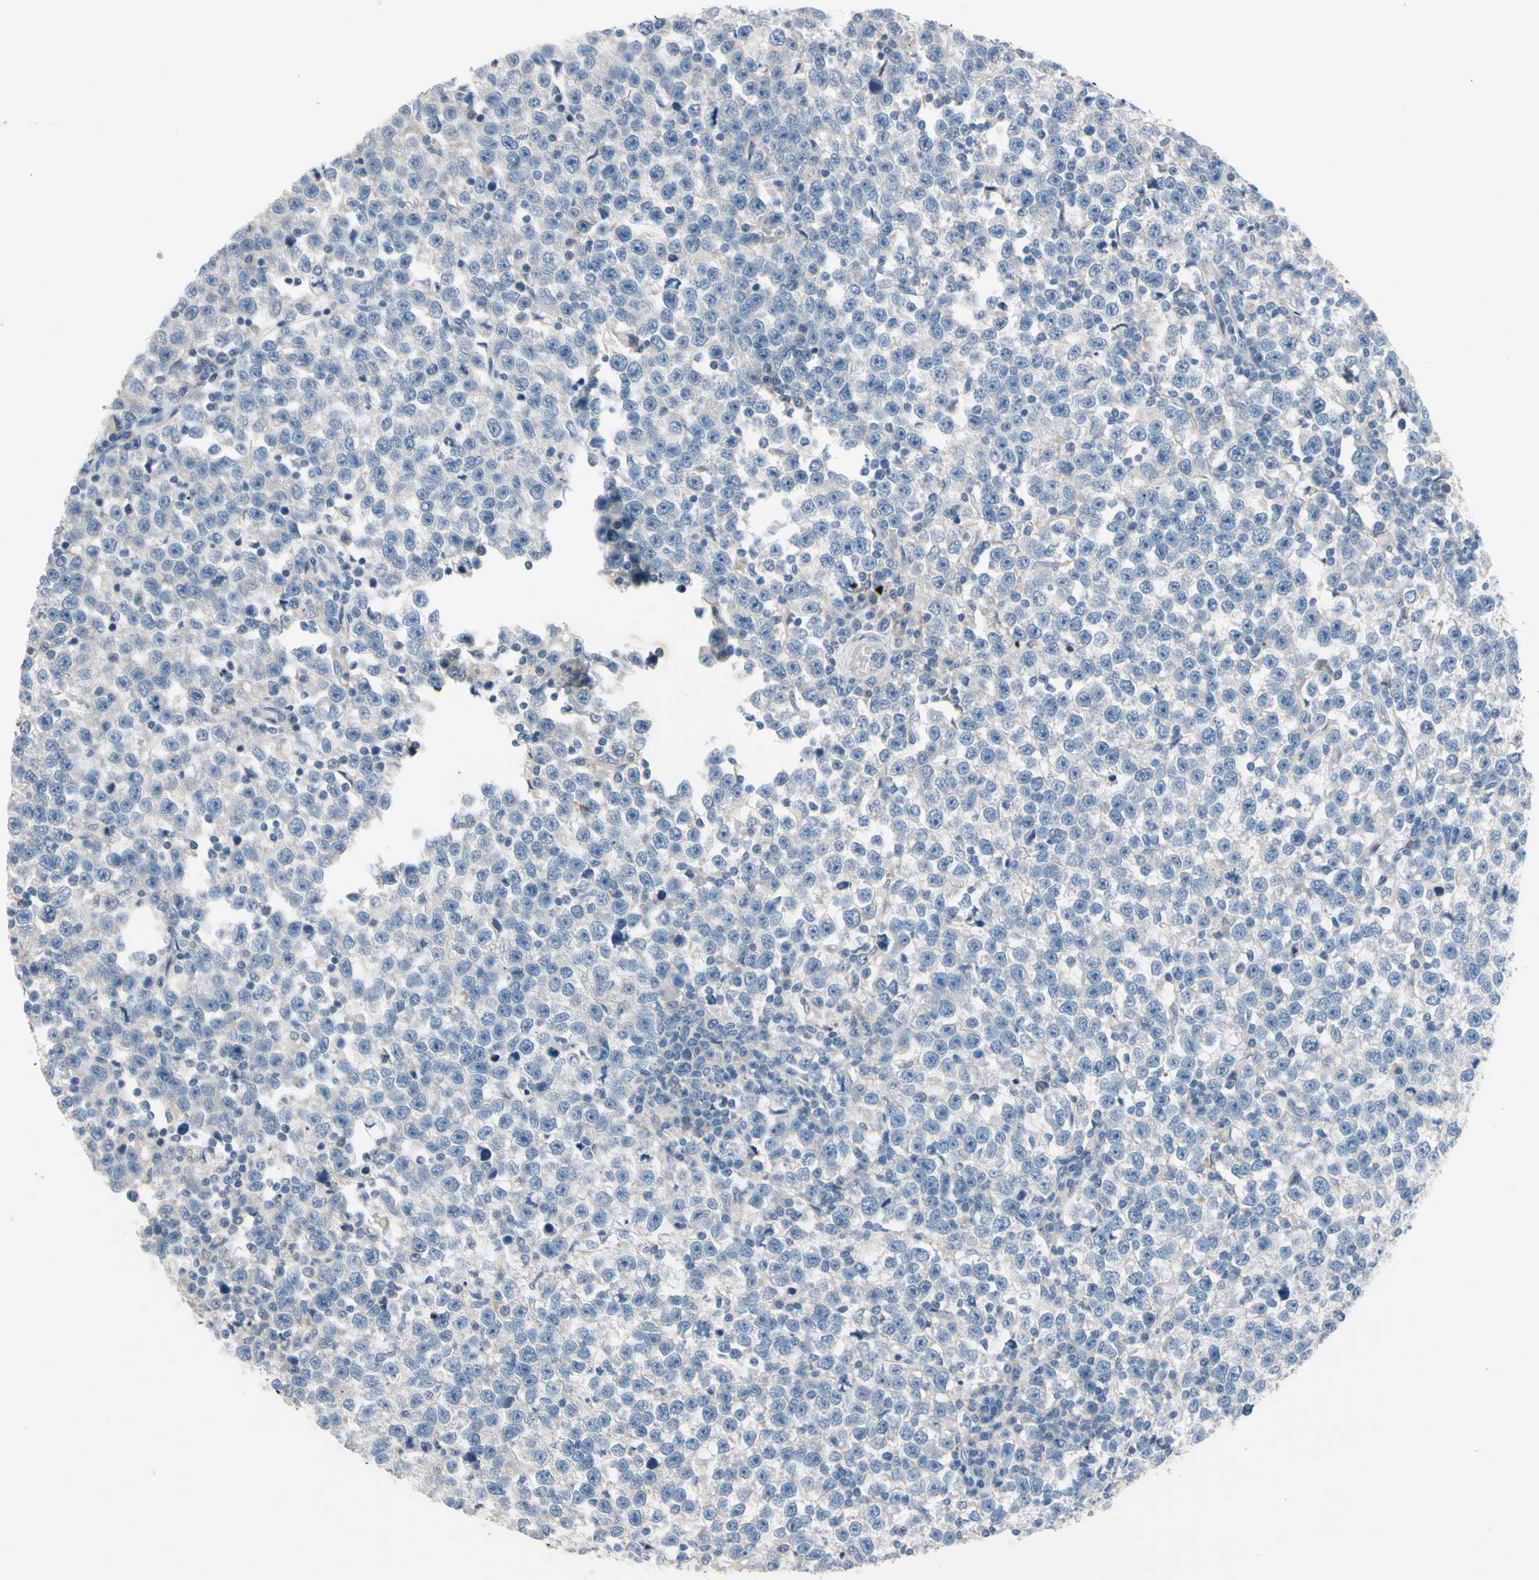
{"staining": {"intensity": "negative", "quantity": "none", "location": "none"}, "tissue": "testis cancer", "cell_type": "Tumor cells", "image_type": "cancer", "snomed": [{"axis": "morphology", "description": "Seminoma, NOS"}, {"axis": "topography", "description": "Testis"}], "caption": "Immunohistochemical staining of human testis seminoma exhibits no significant expression in tumor cells.", "gene": "PIP5K1B", "patient": {"sex": "male", "age": 43}}